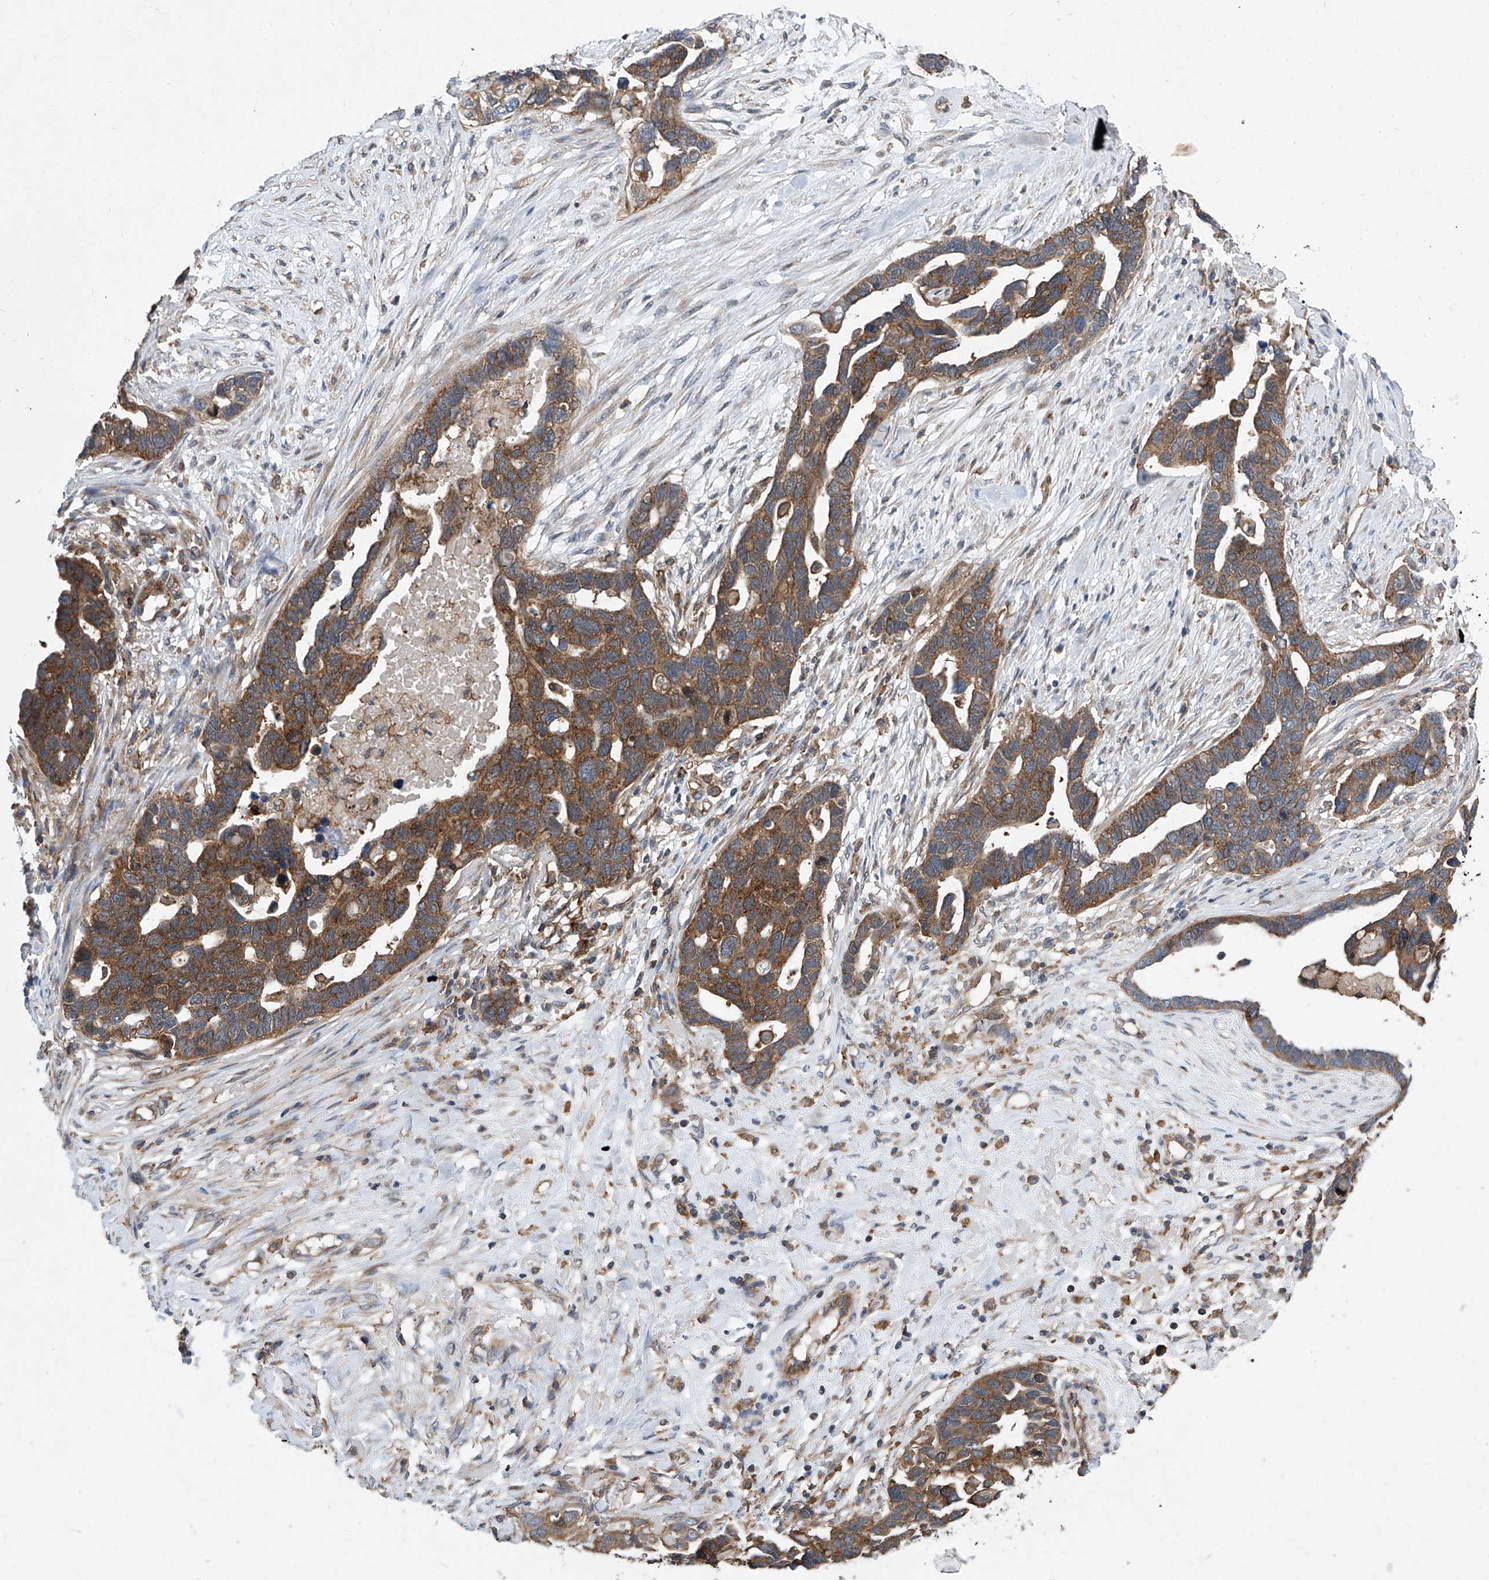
{"staining": {"intensity": "moderate", "quantity": ">75%", "location": "cytoplasmic/membranous"}, "tissue": "ovarian cancer", "cell_type": "Tumor cells", "image_type": "cancer", "snomed": [{"axis": "morphology", "description": "Cystadenocarcinoma, serous, NOS"}, {"axis": "topography", "description": "Ovary"}], "caption": "A photomicrograph showing moderate cytoplasmic/membranous expression in about >75% of tumor cells in serous cystadenocarcinoma (ovarian), as visualized by brown immunohistochemical staining.", "gene": "SMAP1", "patient": {"sex": "female", "age": 54}}